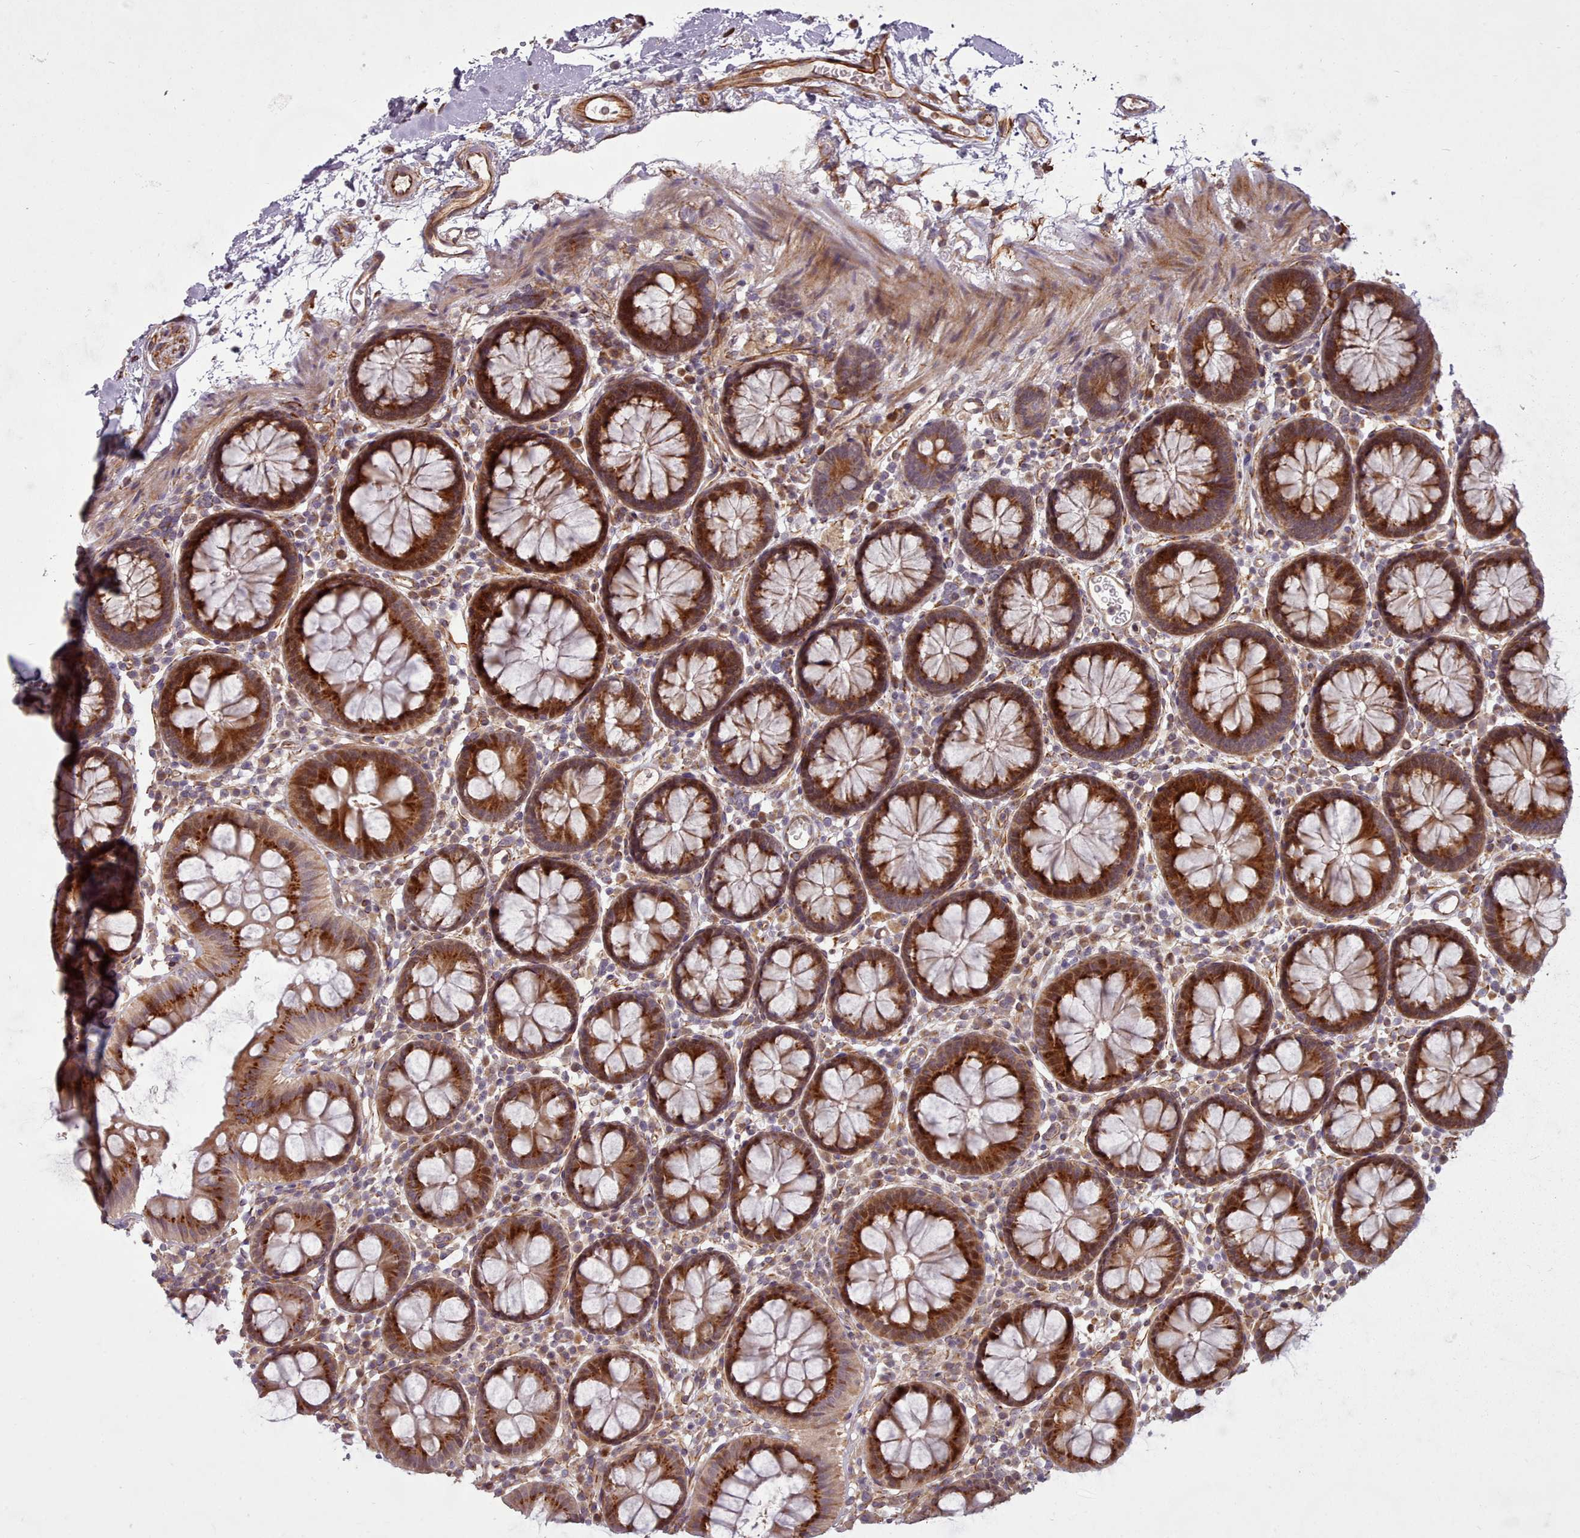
{"staining": {"intensity": "strong", "quantity": ">75%", "location": "cytoplasmic/membranous"}, "tissue": "colon", "cell_type": "Endothelial cells", "image_type": "normal", "snomed": [{"axis": "morphology", "description": "Normal tissue, NOS"}, {"axis": "topography", "description": "Colon"}], "caption": "Brown immunohistochemical staining in unremarkable colon exhibits strong cytoplasmic/membranous positivity in approximately >75% of endothelial cells. Using DAB (brown) and hematoxylin (blue) stains, captured at high magnification using brightfield microscopy.", "gene": "GBGT1", "patient": {"sex": "male", "age": 75}}